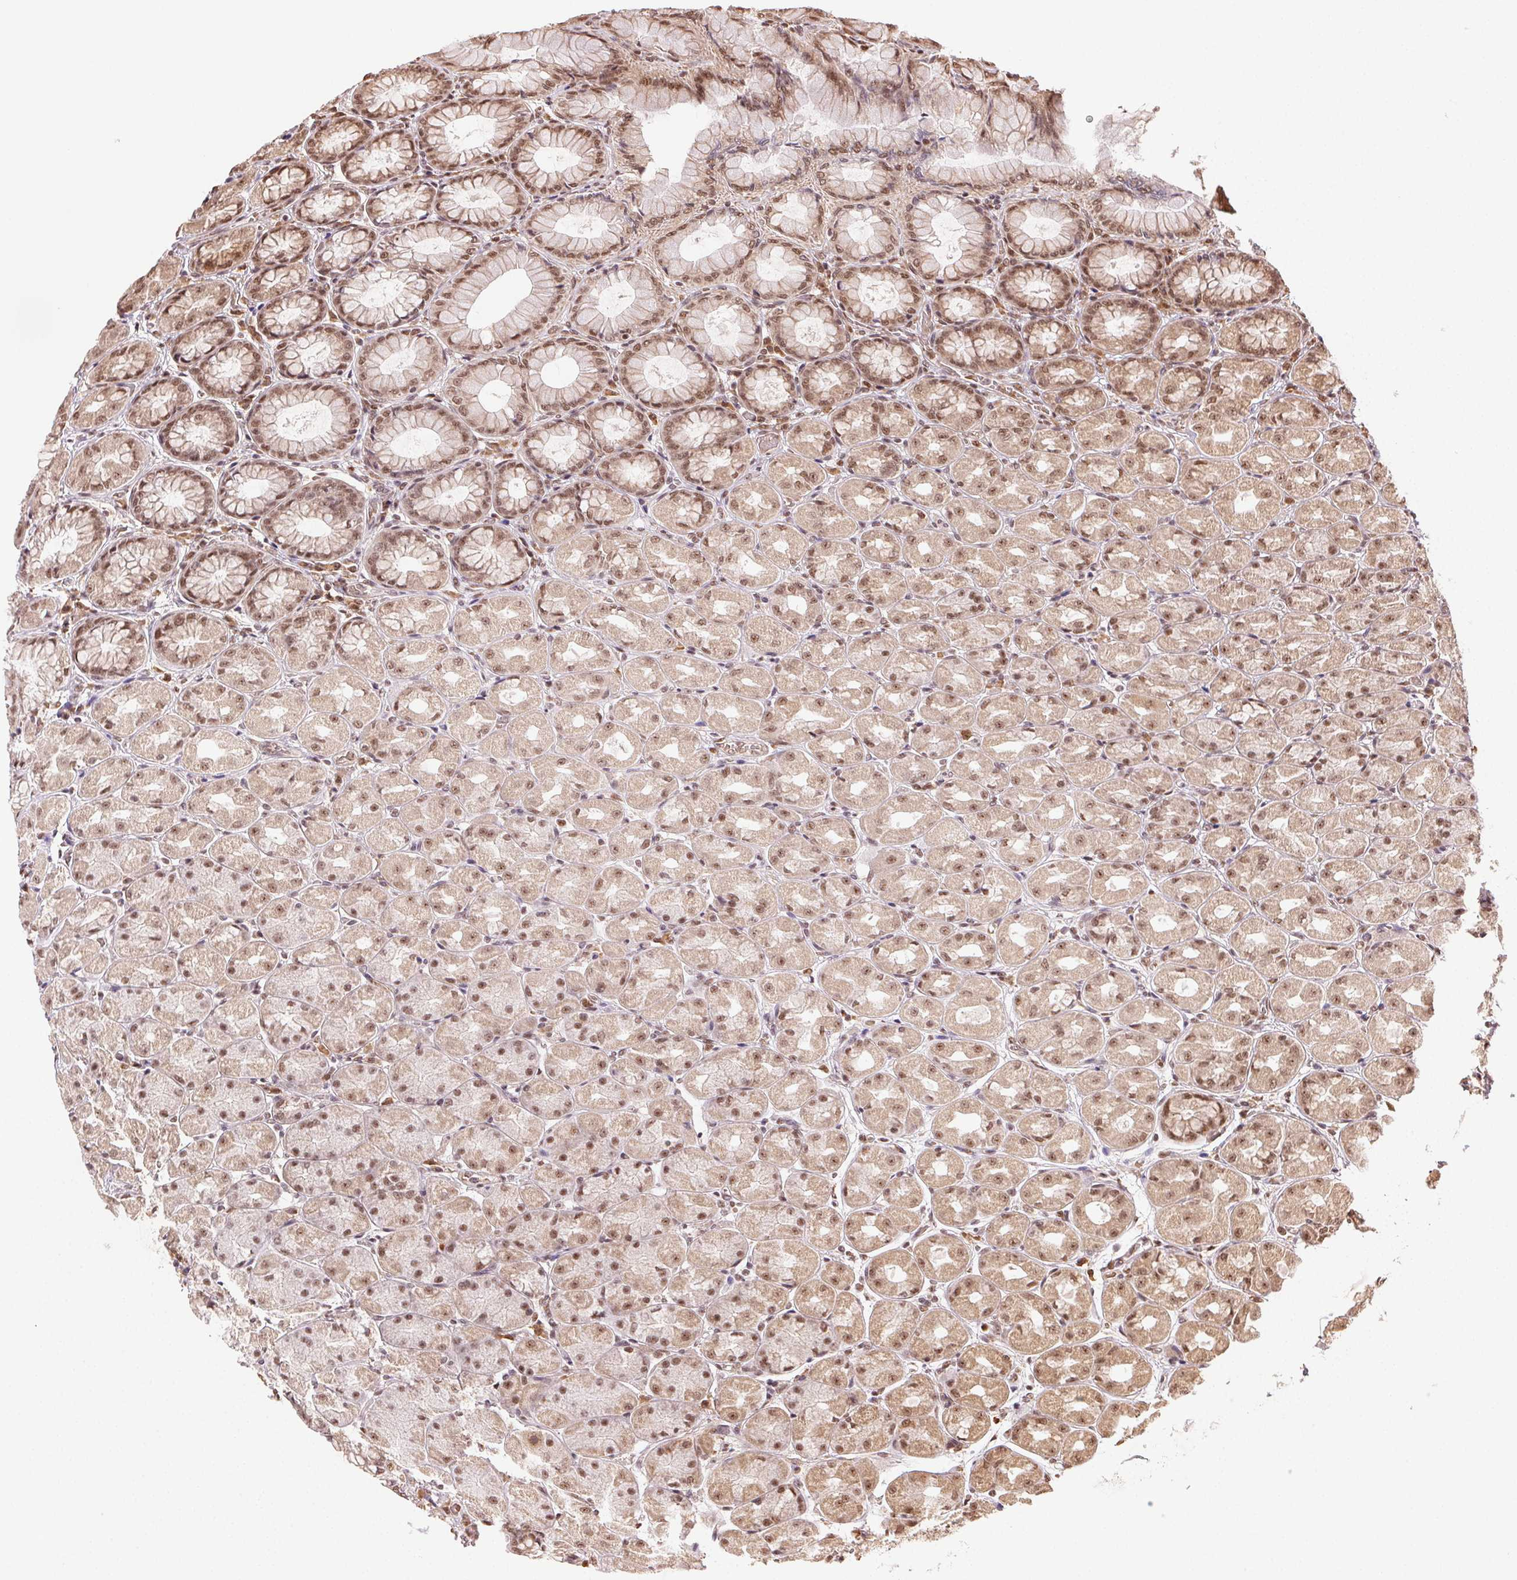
{"staining": {"intensity": "moderate", "quantity": ">75%", "location": "nuclear"}, "tissue": "stomach", "cell_type": "Glandular cells", "image_type": "normal", "snomed": [{"axis": "morphology", "description": "Normal tissue, NOS"}, {"axis": "topography", "description": "Stomach, upper"}], "caption": "A photomicrograph showing moderate nuclear positivity in approximately >75% of glandular cells in normal stomach, as visualized by brown immunohistochemical staining.", "gene": "TREML4", "patient": {"sex": "female", "age": 56}}